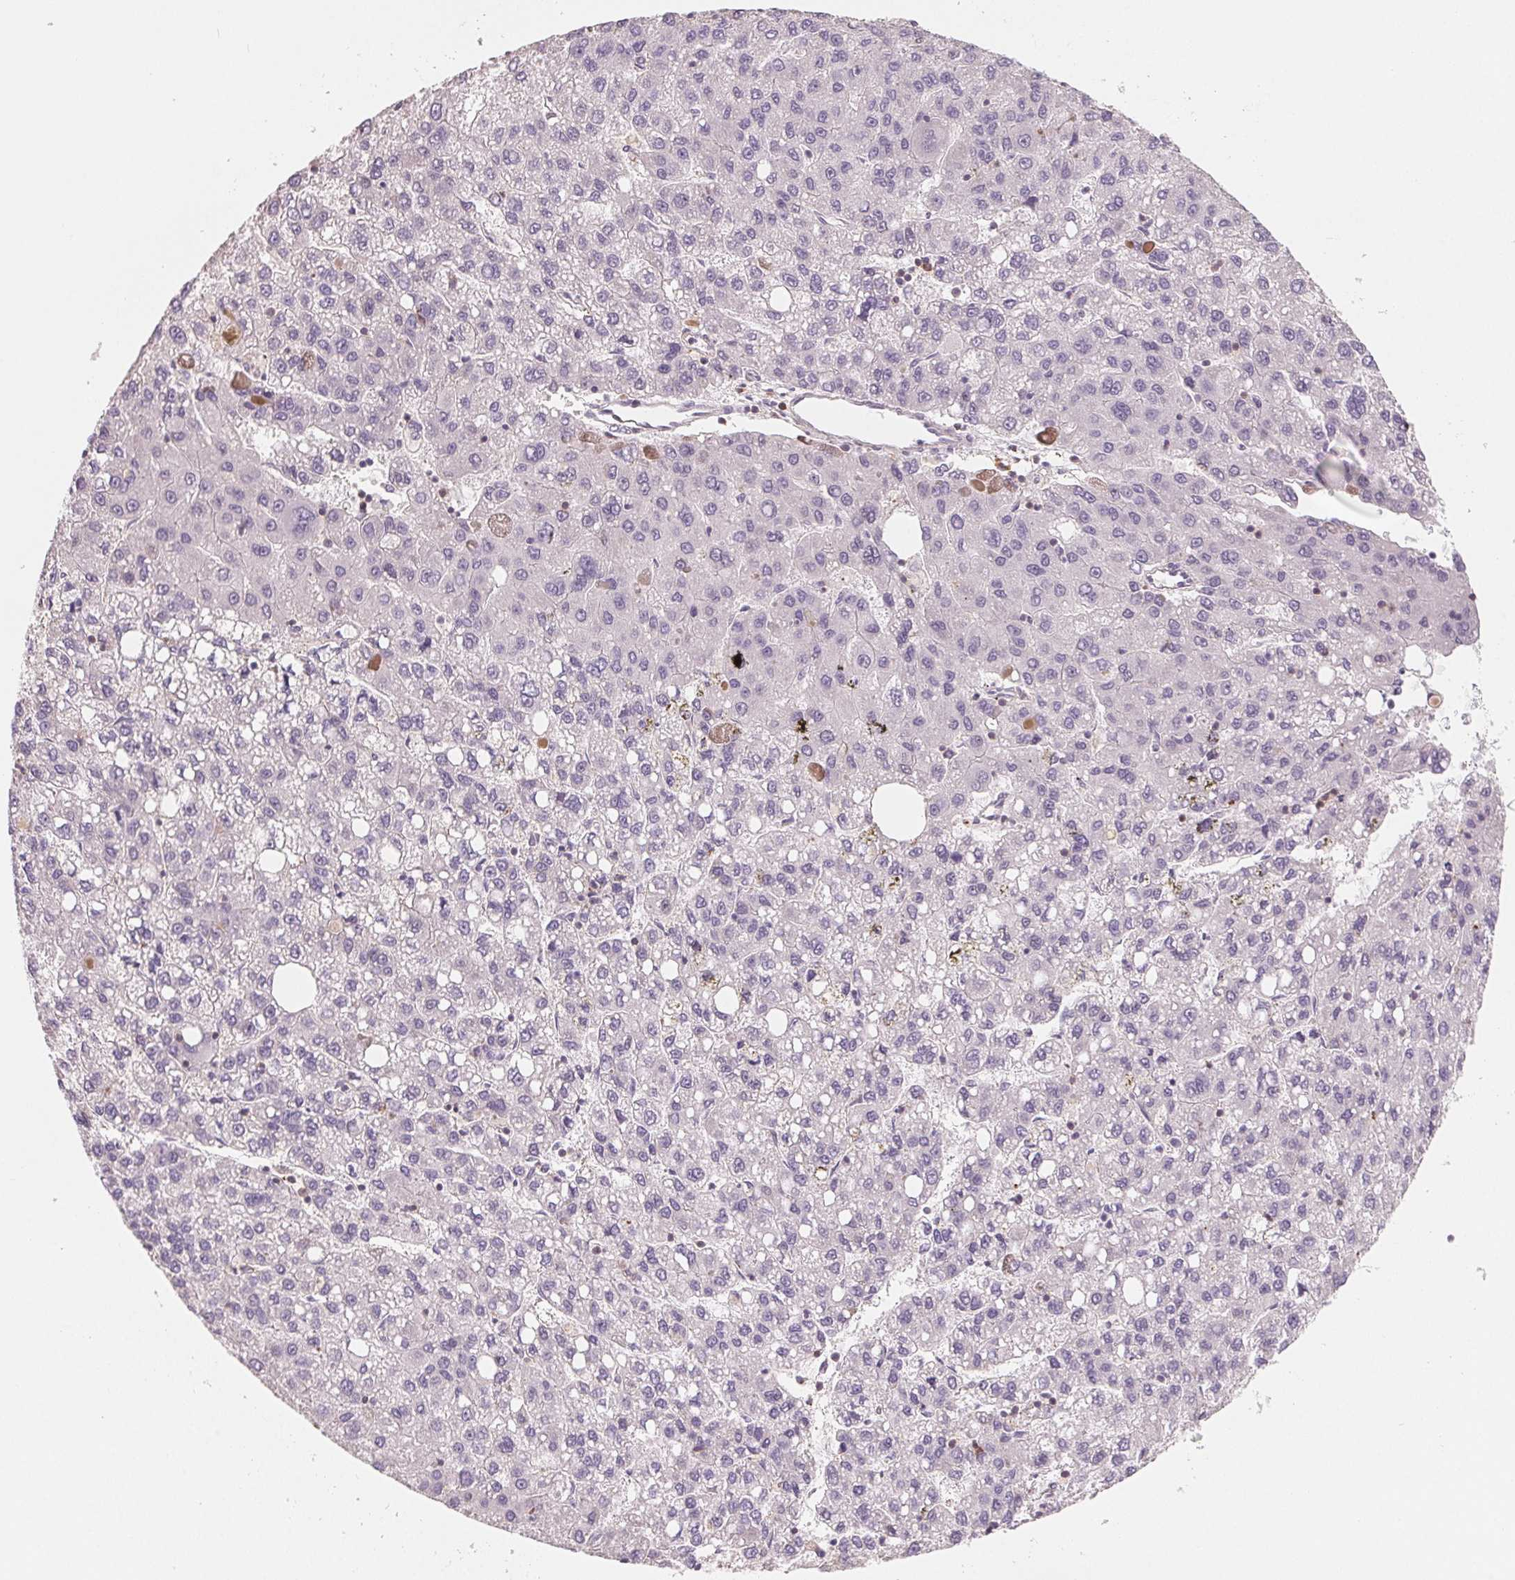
{"staining": {"intensity": "negative", "quantity": "none", "location": "none"}, "tissue": "liver cancer", "cell_type": "Tumor cells", "image_type": "cancer", "snomed": [{"axis": "morphology", "description": "Carcinoma, Hepatocellular, NOS"}, {"axis": "topography", "description": "Liver"}], "caption": "Liver cancer was stained to show a protein in brown. There is no significant staining in tumor cells. (DAB immunohistochemistry with hematoxylin counter stain).", "gene": "VTCN1", "patient": {"sex": "female", "age": 82}}